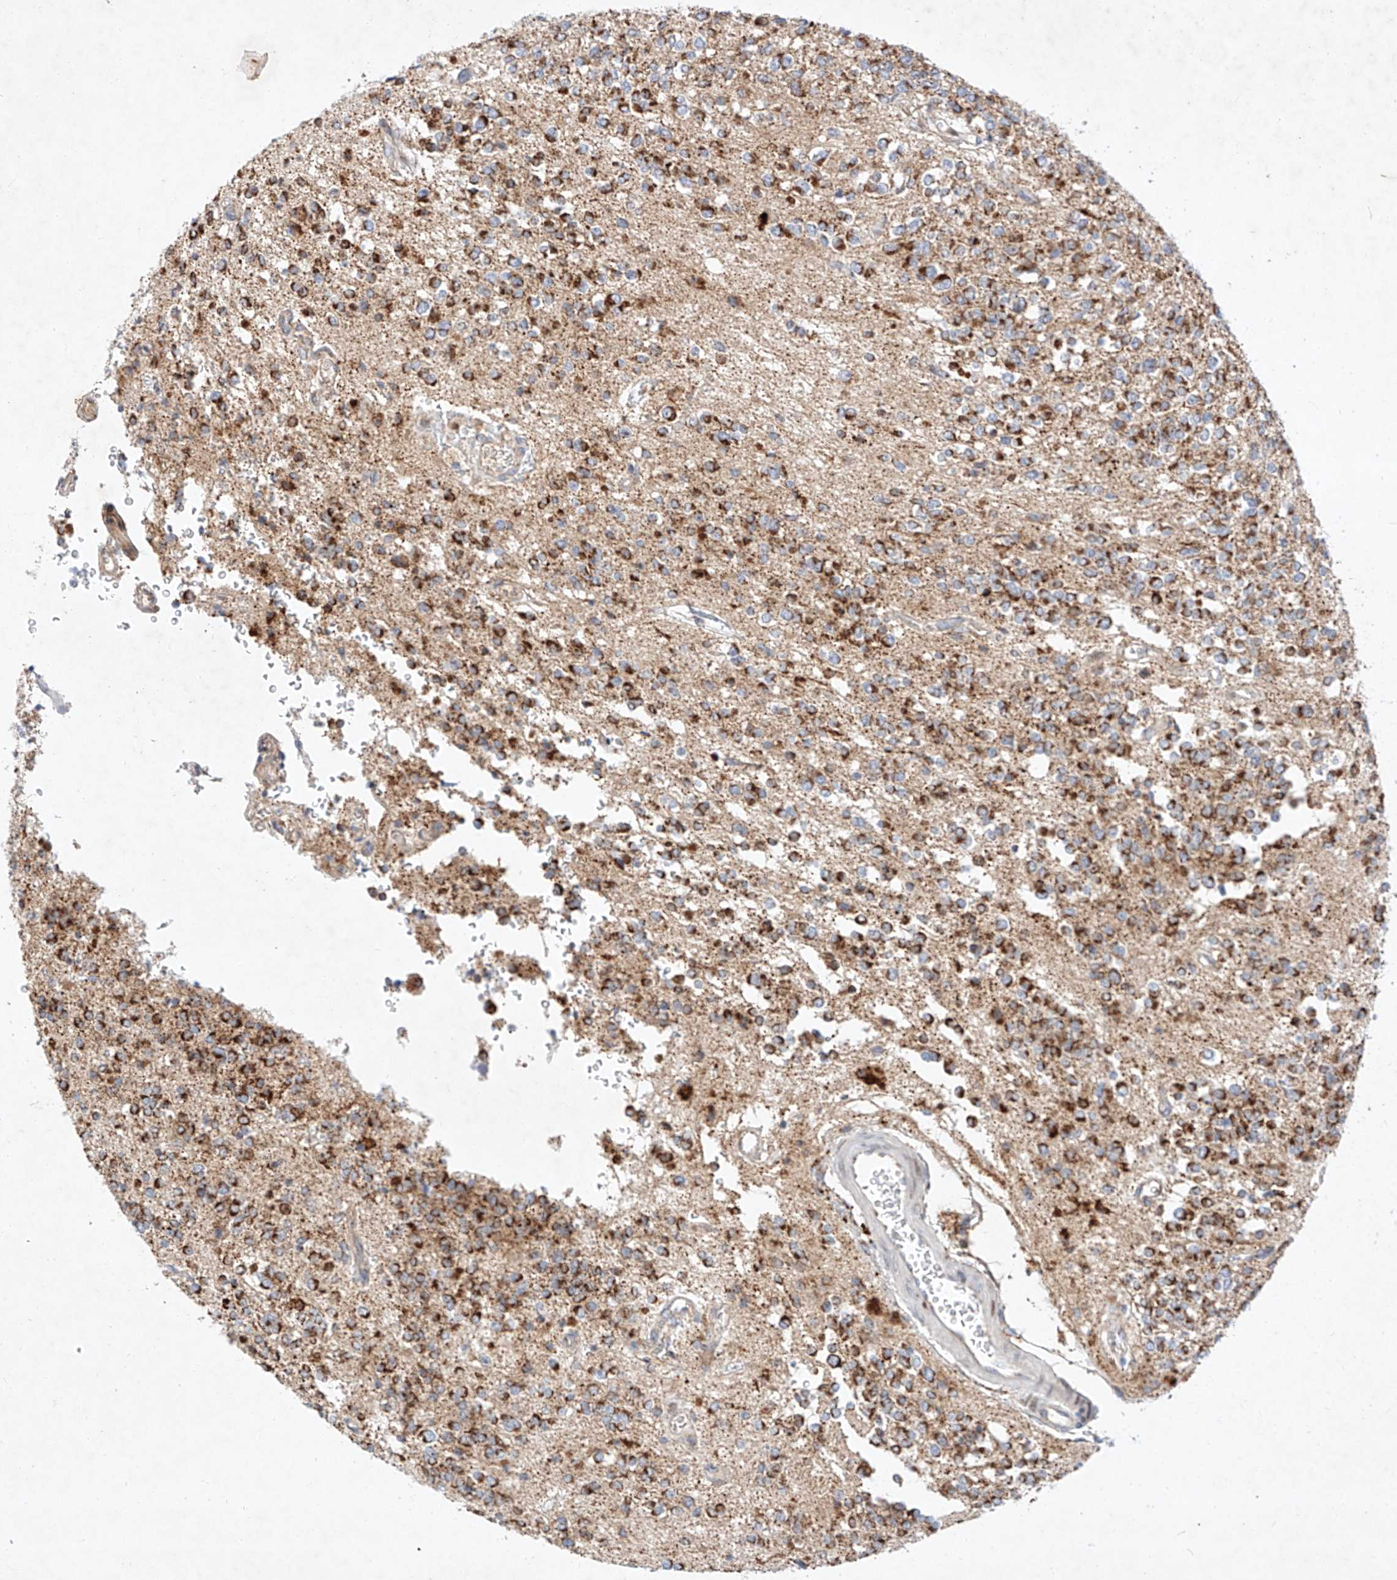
{"staining": {"intensity": "strong", "quantity": ">75%", "location": "cytoplasmic/membranous"}, "tissue": "glioma", "cell_type": "Tumor cells", "image_type": "cancer", "snomed": [{"axis": "morphology", "description": "Glioma, malignant, High grade"}, {"axis": "topography", "description": "Brain"}], "caption": "A photomicrograph of human high-grade glioma (malignant) stained for a protein demonstrates strong cytoplasmic/membranous brown staining in tumor cells. The staining was performed using DAB, with brown indicating positive protein expression. Nuclei are stained blue with hematoxylin.", "gene": "OSGEPL1", "patient": {"sex": "male", "age": 34}}